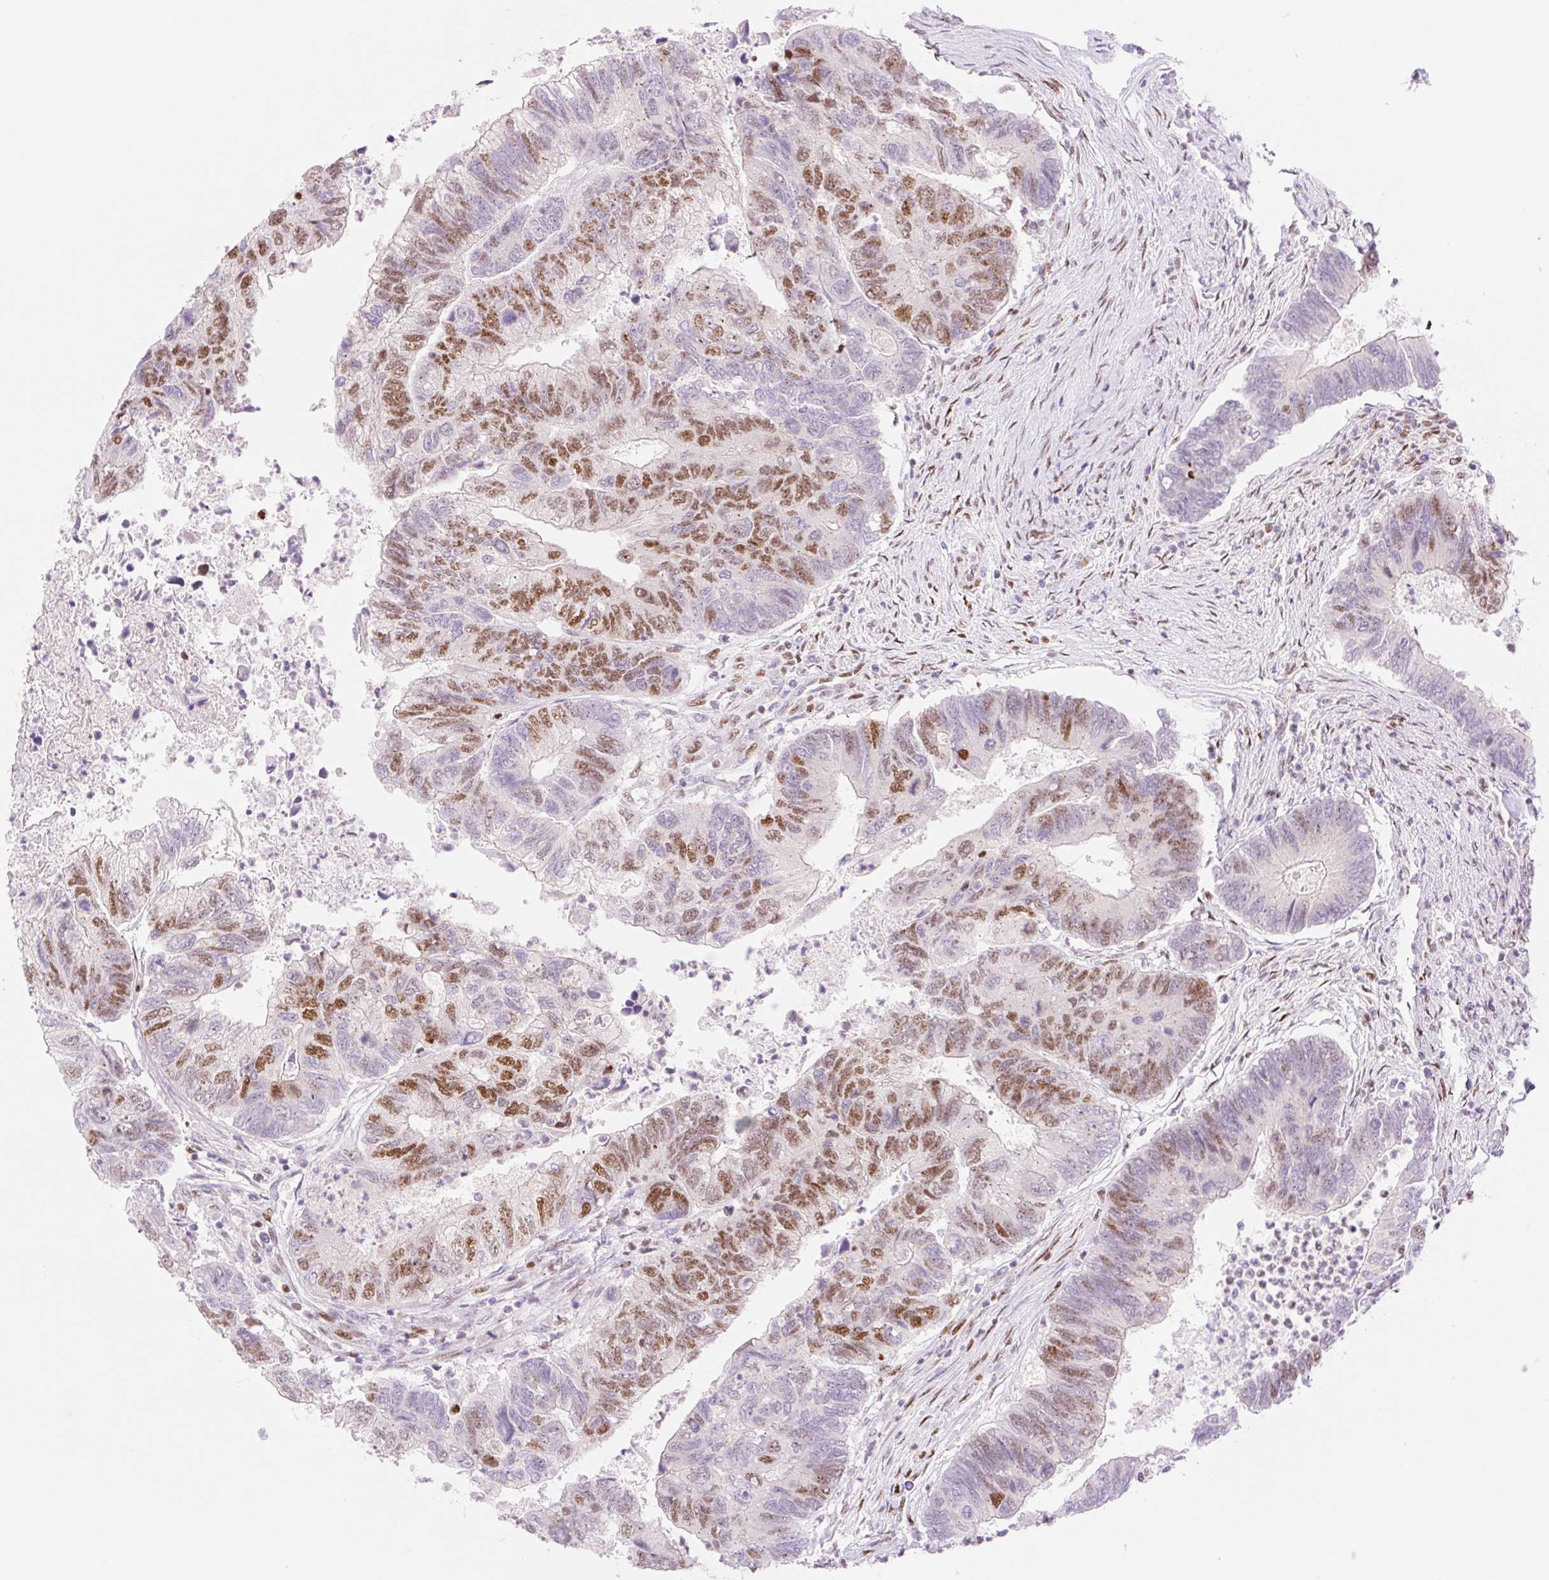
{"staining": {"intensity": "strong", "quantity": "25%-75%", "location": "nuclear"}, "tissue": "colorectal cancer", "cell_type": "Tumor cells", "image_type": "cancer", "snomed": [{"axis": "morphology", "description": "Adenocarcinoma, NOS"}, {"axis": "topography", "description": "Colon"}], "caption": "Immunohistochemical staining of human adenocarcinoma (colorectal) displays strong nuclear protein staining in about 25%-75% of tumor cells.", "gene": "PRDM11", "patient": {"sex": "female", "age": 67}}